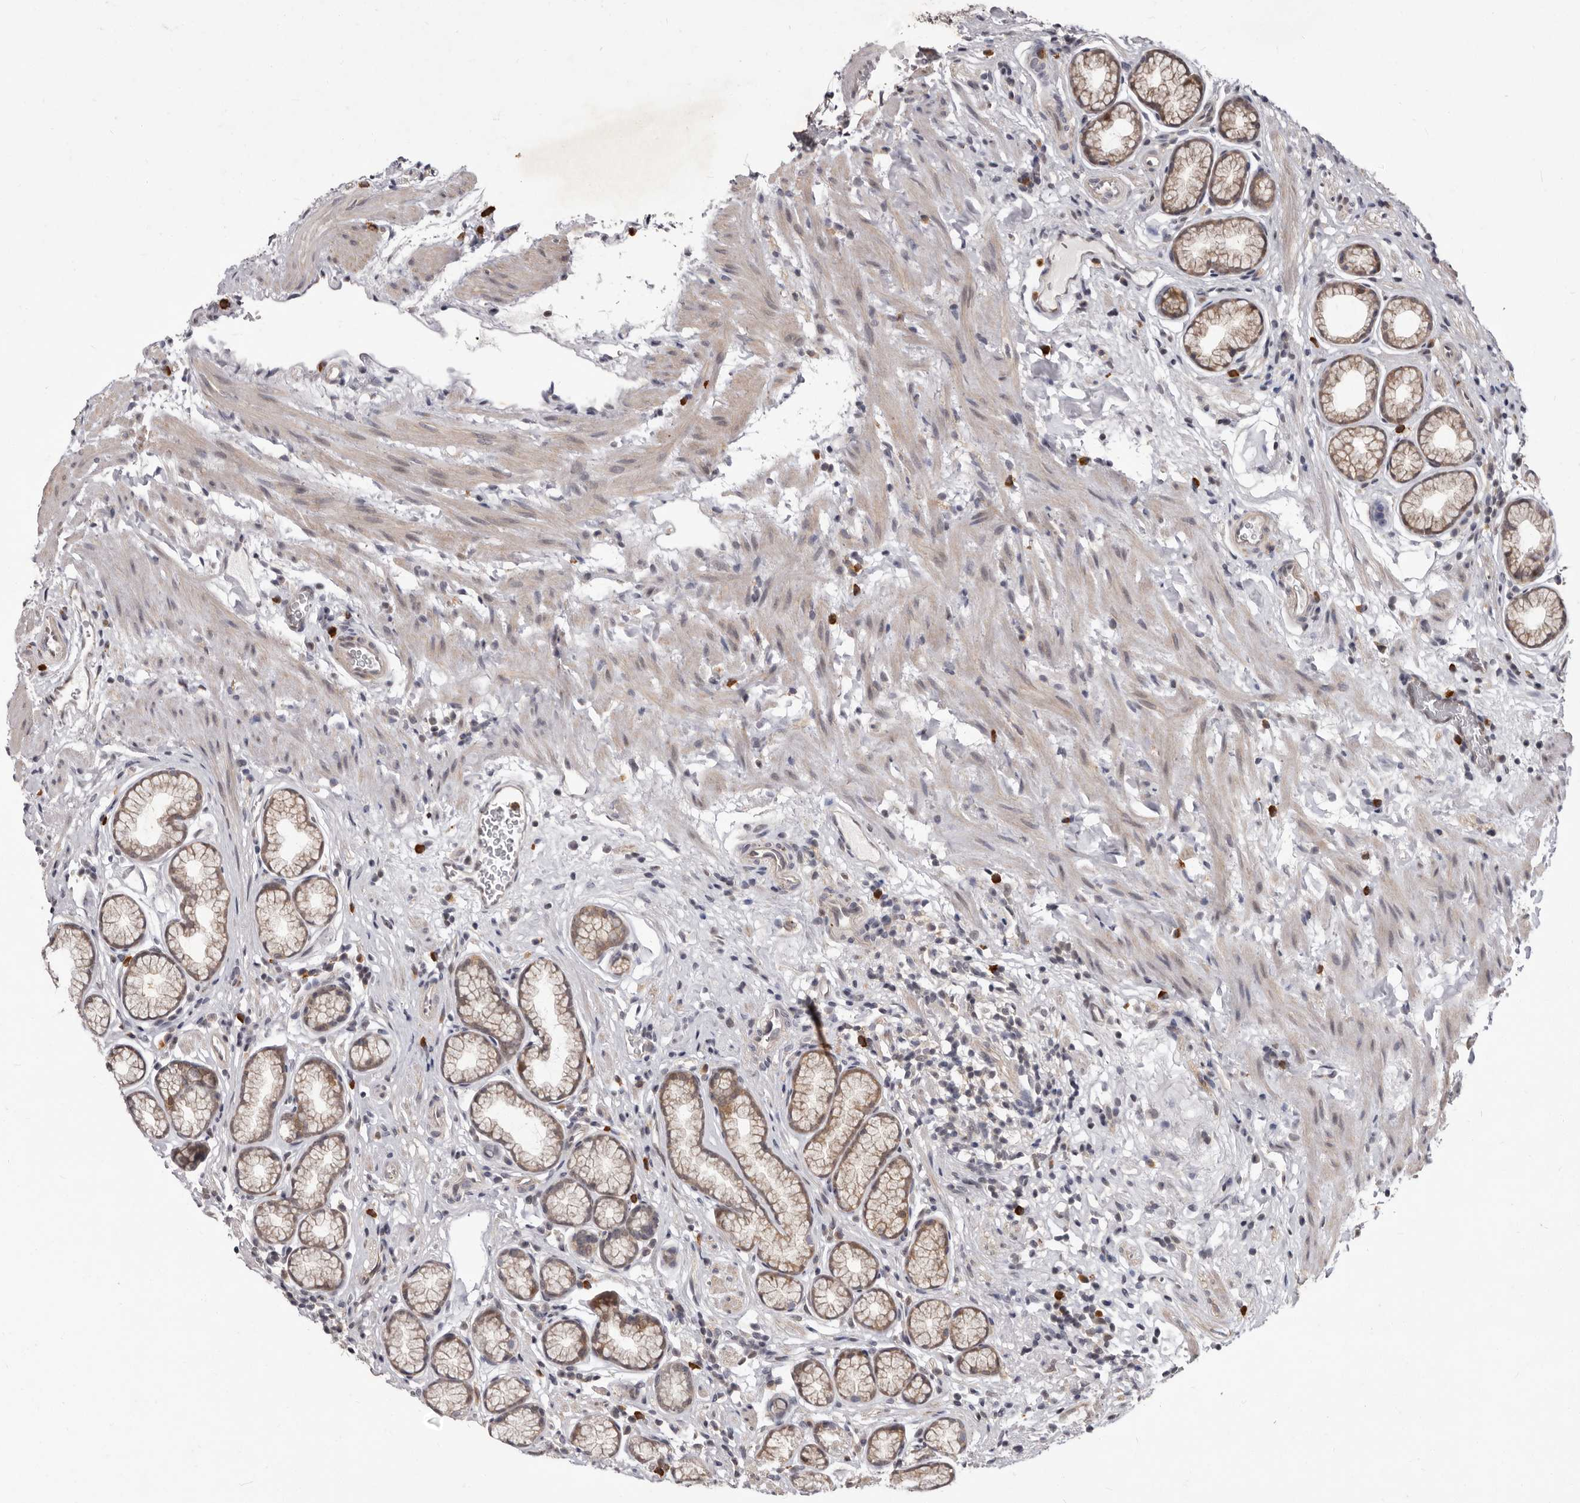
{"staining": {"intensity": "moderate", "quantity": "25%-75%", "location": "cytoplasmic/membranous,nuclear"}, "tissue": "stomach", "cell_type": "Glandular cells", "image_type": "normal", "snomed": [{"axis": "morphology", "description": "Normal tissue, NOS"}, {"axis": "topography", "description": "Stomach"}], "caption": "Unremarkable stomach was stained to show a protein in brown. There is medium levels of moderate cytoplasmic/membranous,nuclear expression in about 25%-75% of glandular cells.", "gene": "ACLY", "patient": {"sex": "male", "age": 42}}